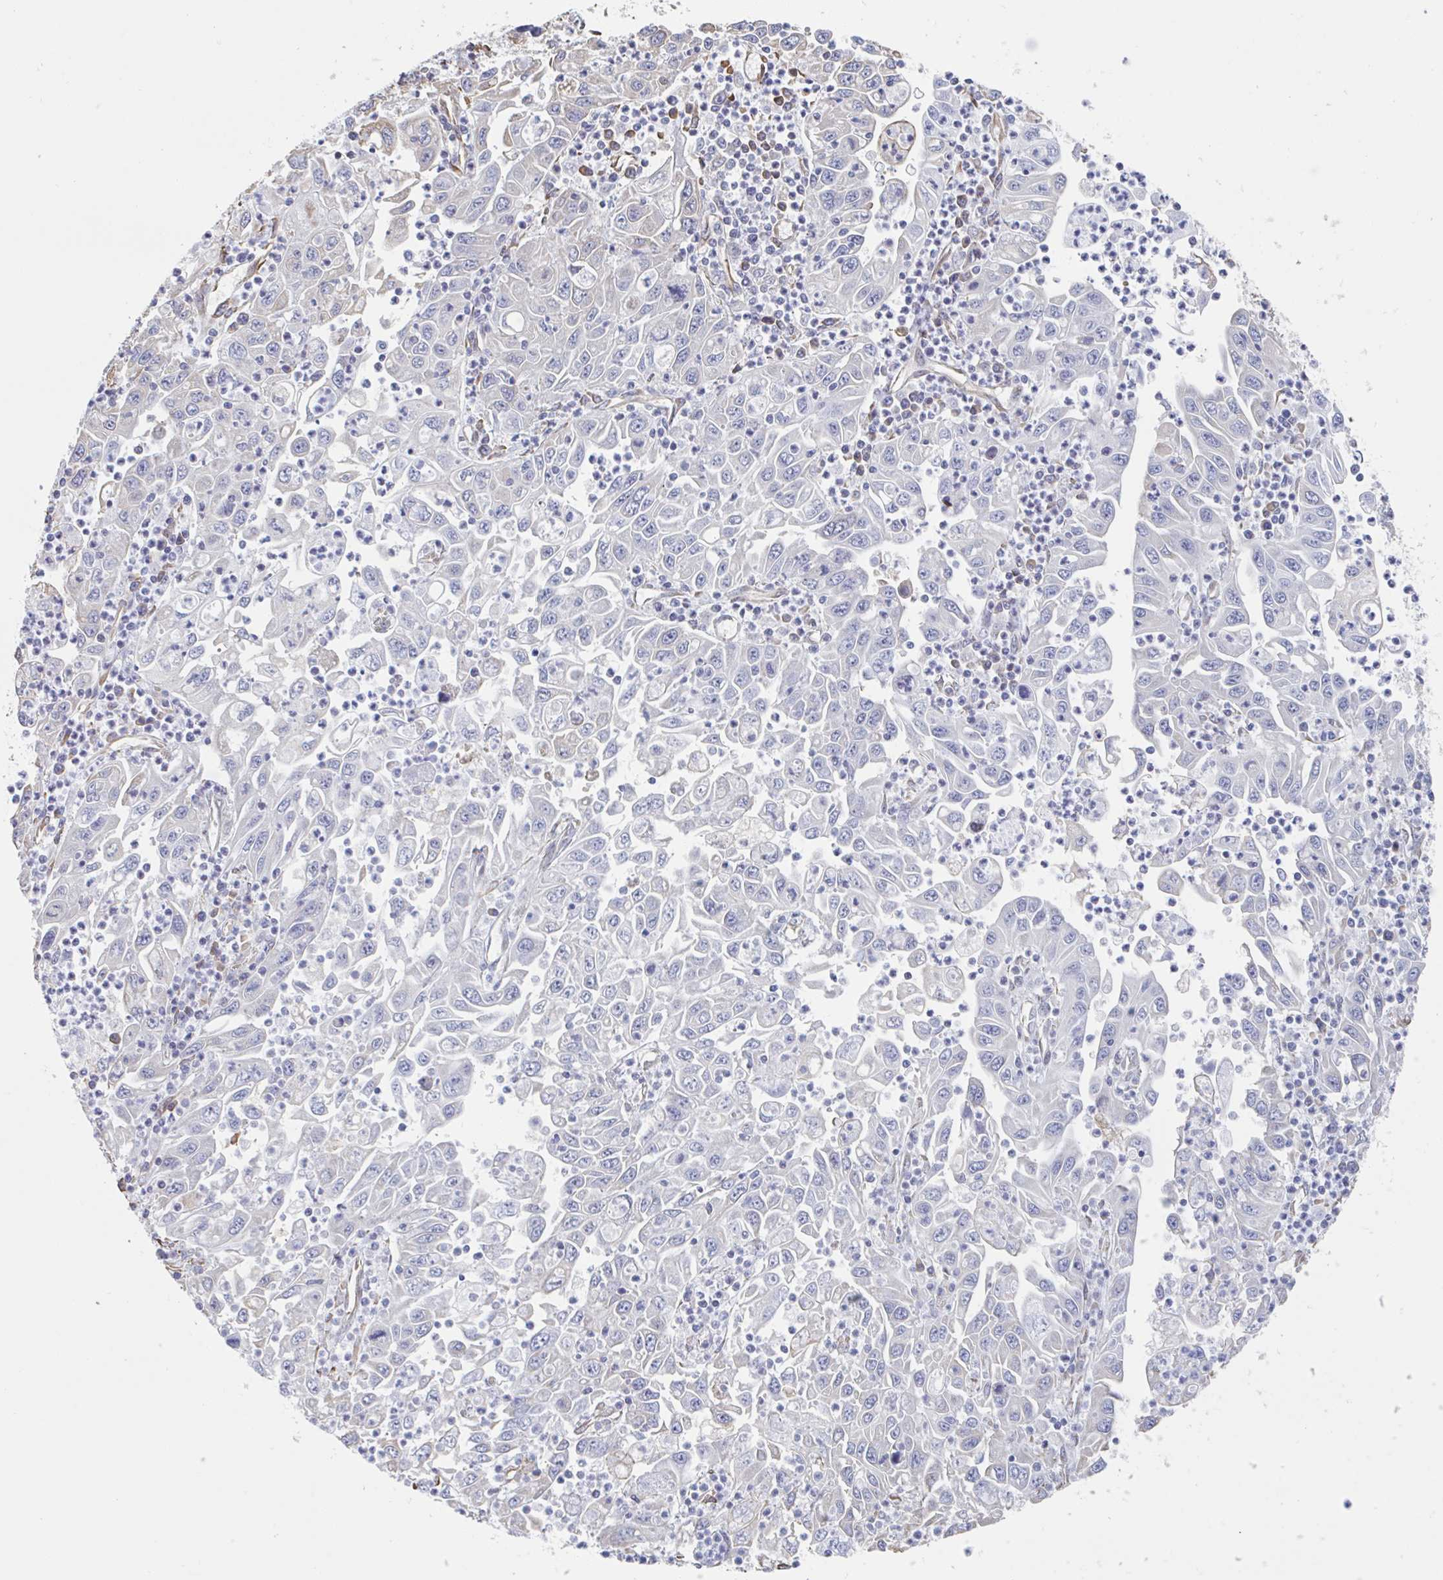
{"staining": {"intensity": "moderate", "quantity": "<25%", "location": "cytoplasmic/membranous"}, "tissue": "endometrial cancer", "cell_type": "Tumor cells", "image_type": "cancer", "snomed": [{"axis": "morphology", "description": "Adenocarcinoma, NOS"}, {"axis": "topography", "description": "Uterus"}], "caption": "Human adenocarcinoma (endometrial) stained with a protein marker reveals moderate staining in tumor cells.", "gene": "RAB5IF", "patient": {"sex": "female", "age": 62}}